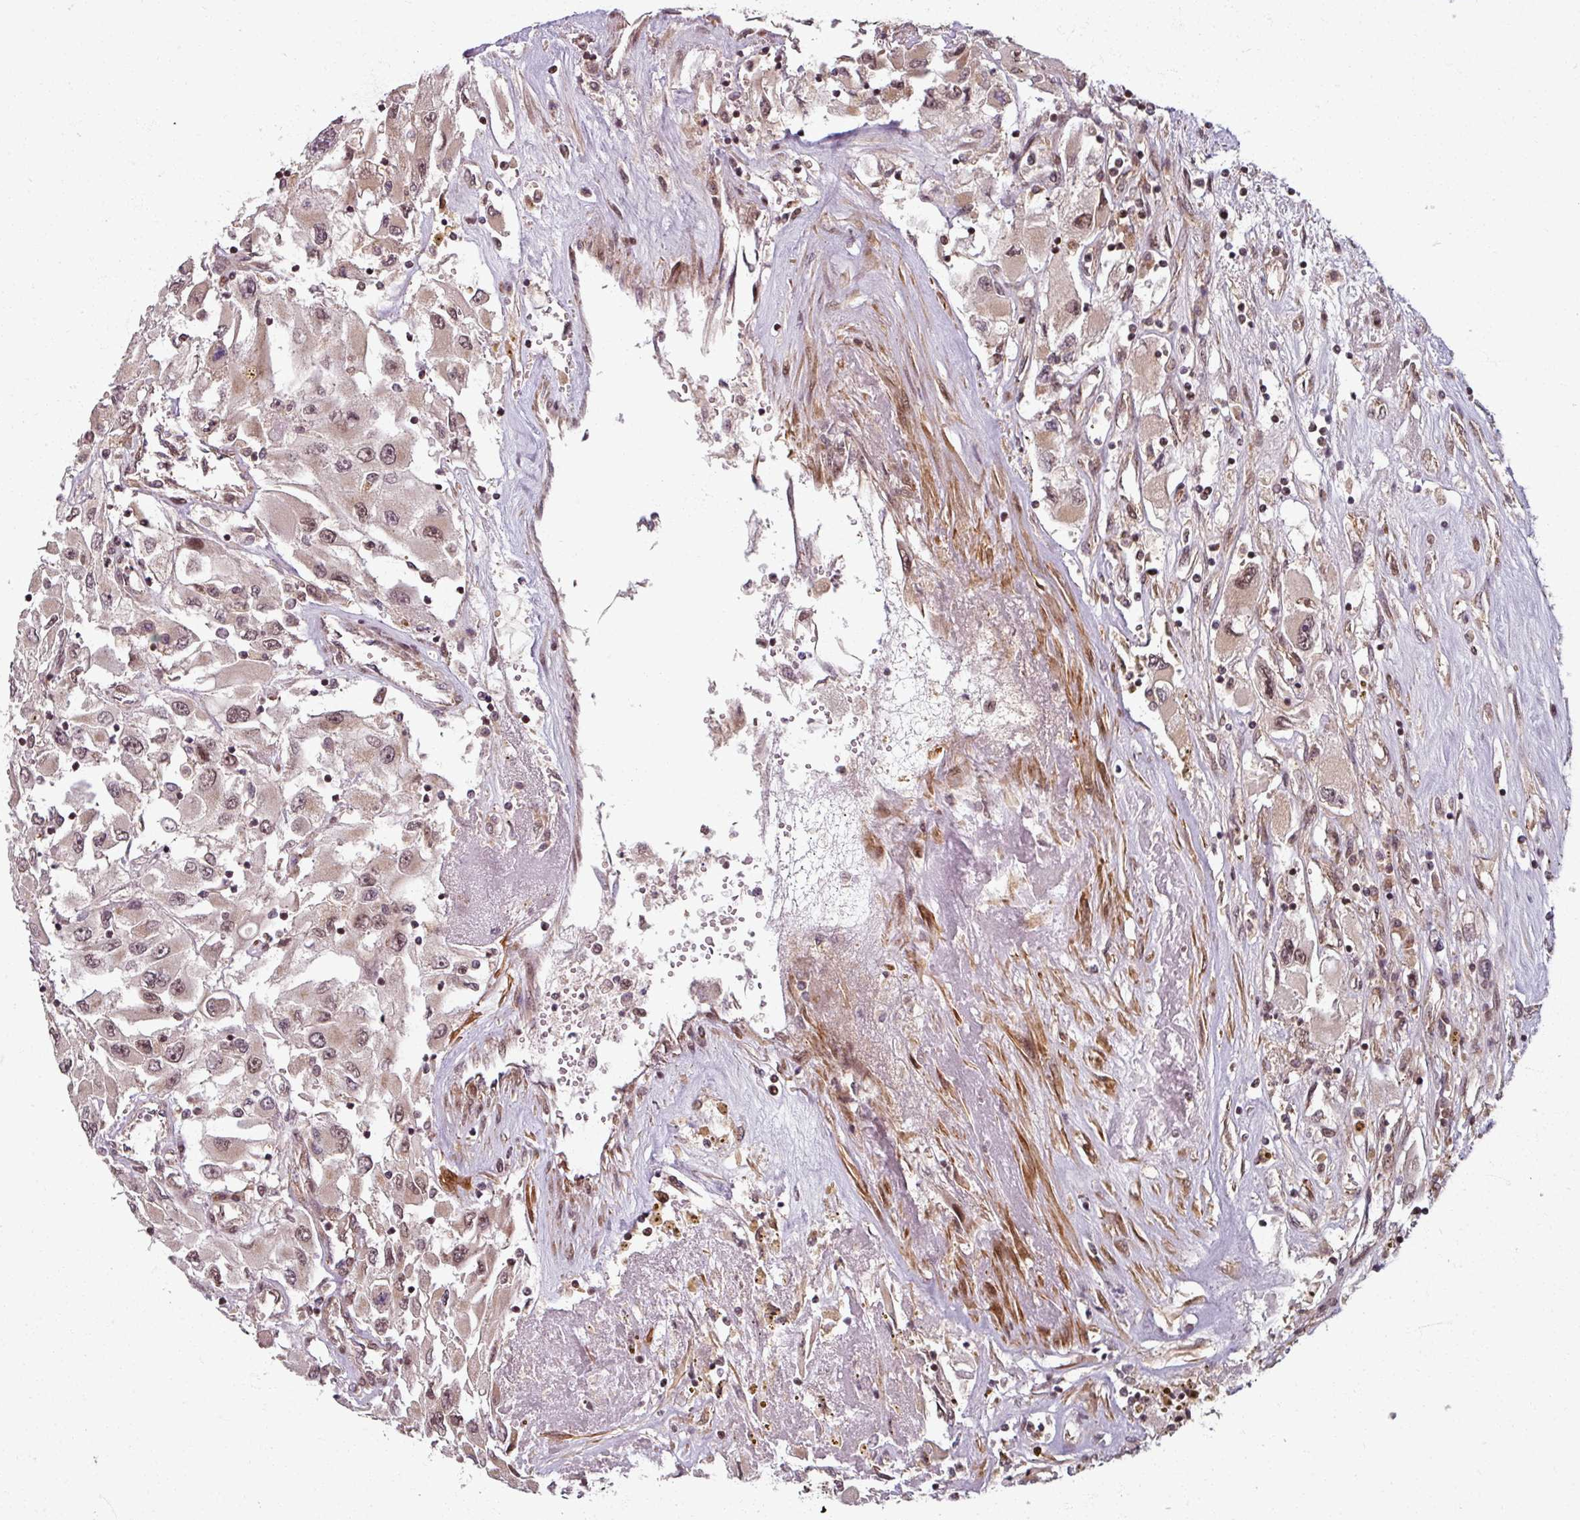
{"staining": {"intensity": "moderate", "quantity": ">75%", "location": "nuclear"}, "tissue": "renal cancer", "cell_type": "Tumor cells", "image_type": "cancer", "snomed": [{"axis": "morphology", "description": "Adenocarcinoma, NOS"}, {"axis": "topography", "description": "Kidney"}], "caption": "About >75% of tumor cells in human adenocarcinoma (renal) show moderate nuclear protein positivity as visualized by brown immunohistochemical staining.", "gene": "SWI5", "patient": {"sex": "female", "age": 52}}